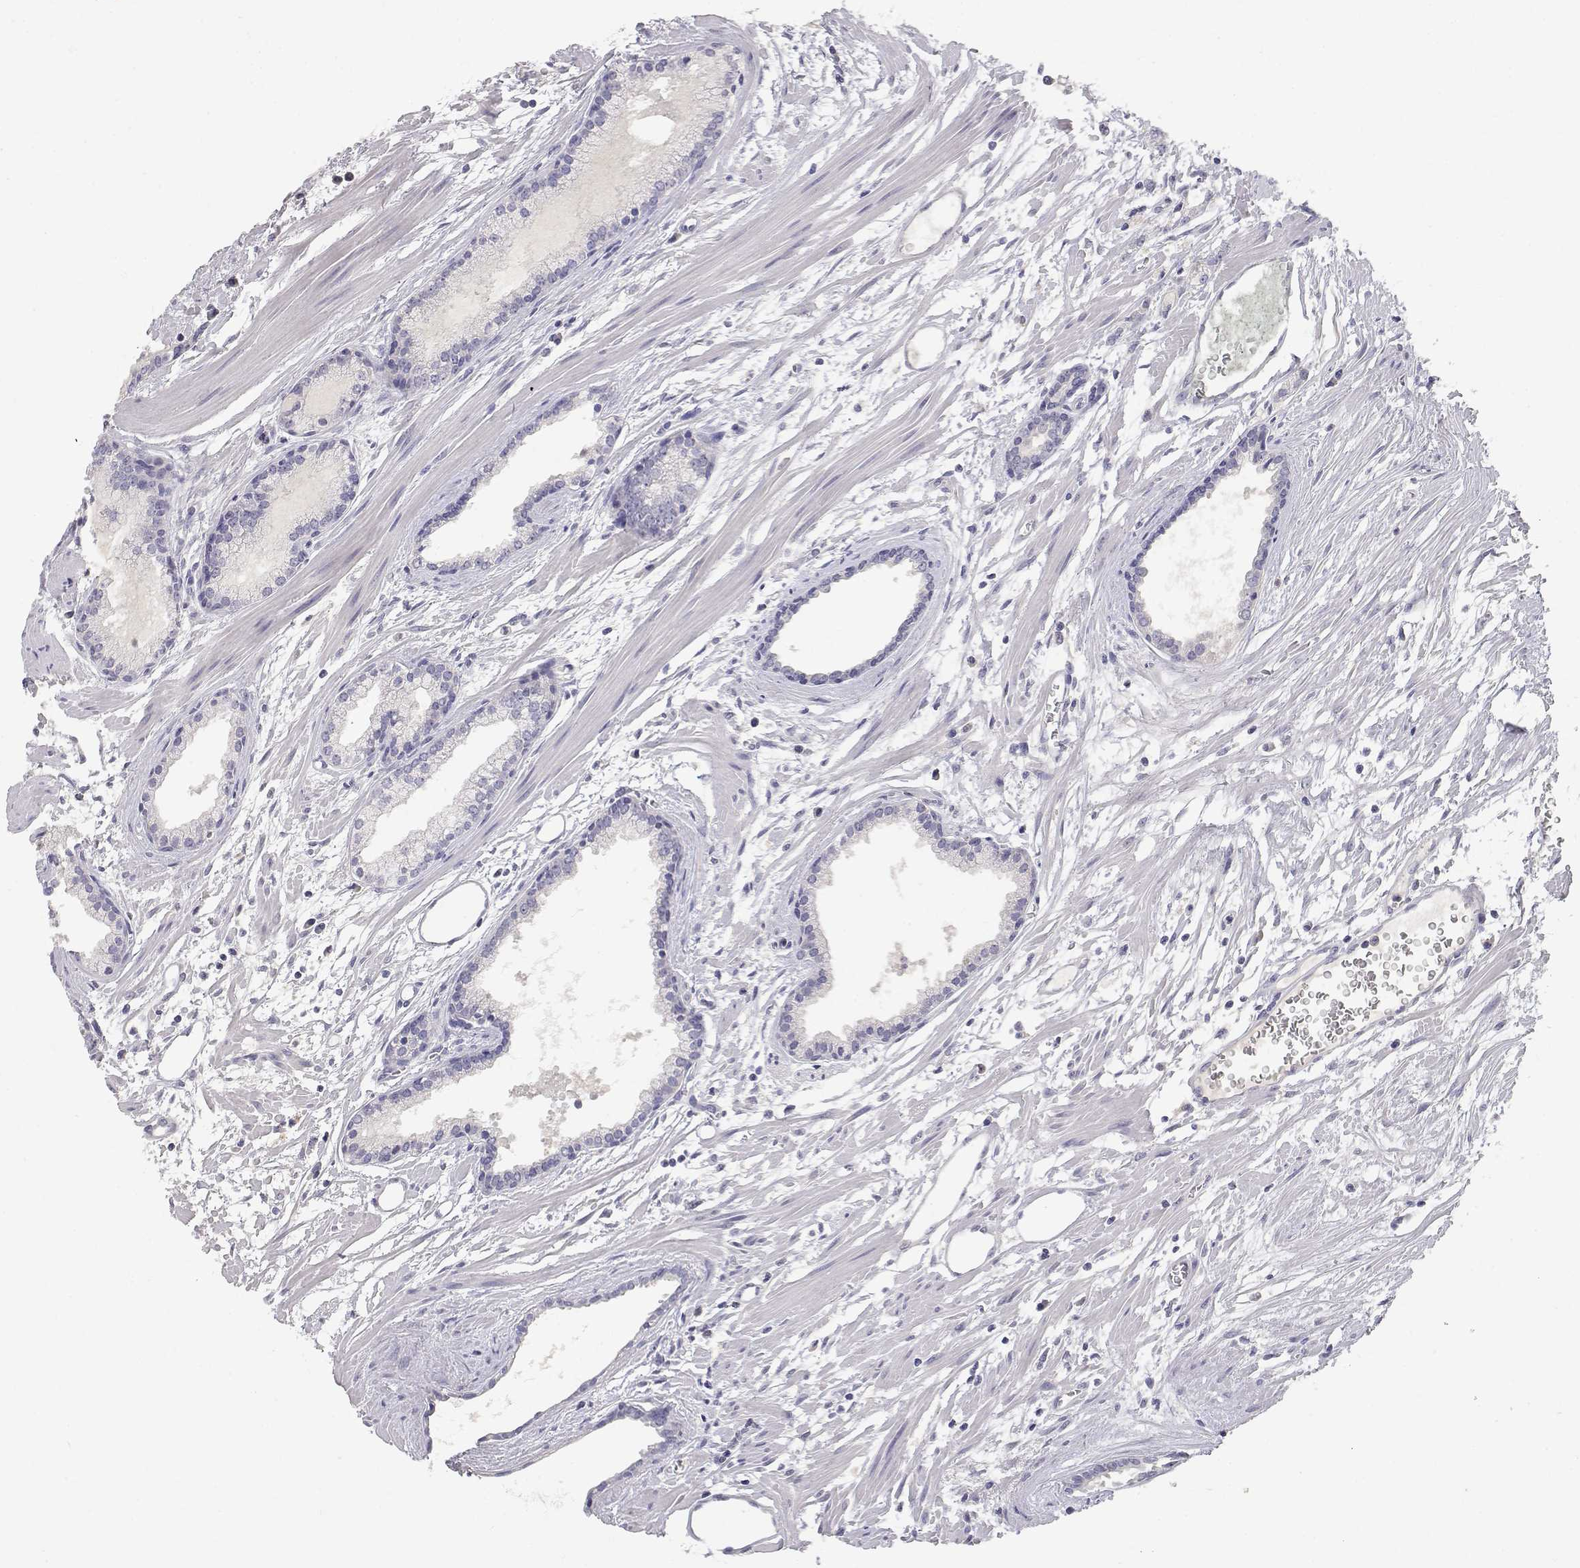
{"staining": {"intensity": "negative", "quantity": "none", "location": "none"}, "tissue": "prostate cancer", "cell_type": "Tumor cells", "image_type": "cancer", "snomed": [{"axis": "morphology", "description": "Adenocarcinoma, High grade"}, {"axis": "topography", "description": "Prostate"}], "caption": "This is a micrograph of immunohistochemistry staining of prostate cancer (adenocarcinoma (high-grade)), which shows no expression in tumor cells.", "gene": "ADA", "patient": {"sex": "male", "age": 68}}